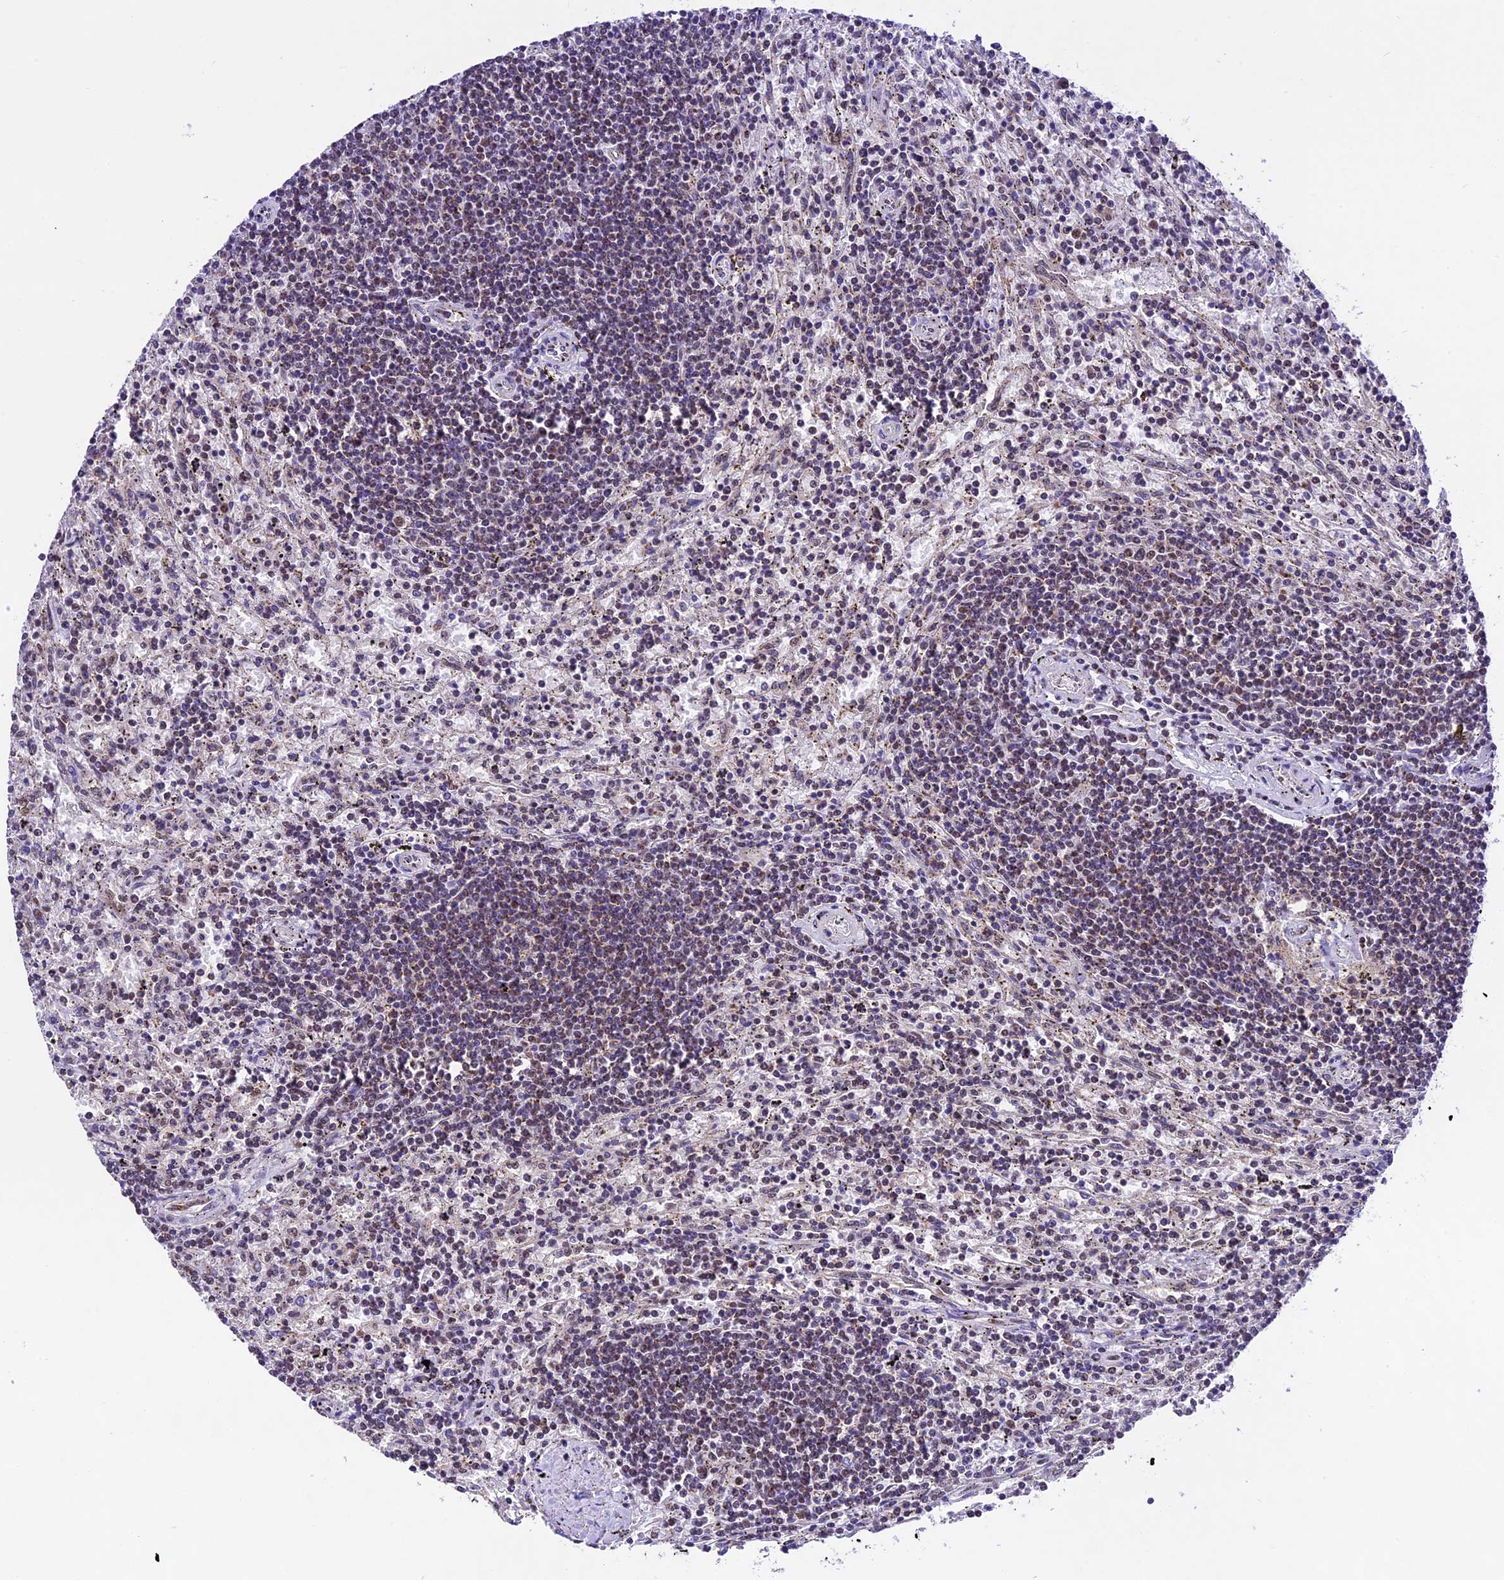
{"staining": {"intensity": "weak", "quantity": "25%-75%", "location": "cytoplasmic/membranous"}, "tissue": "lymphoma", "cell_type": "Tumor cells", "image_type": "cancer", "snomed": [{"axis": "morphology", "description": "Malignant lymphoma, non-Hodgkin's type, Low grade"}, {"axis": "topography", "description": "Spleen"}], "caption": "This image displays lymphoma stained with immunohistochemistry (IHC) to label a protein in brown. The cytoplasmic/membranous of tumor cells show weak positivity for the protein. Nuclei are counter-stained blue.", "gene": "CARS2", "patient": {"sex": "male", "age": 76}}